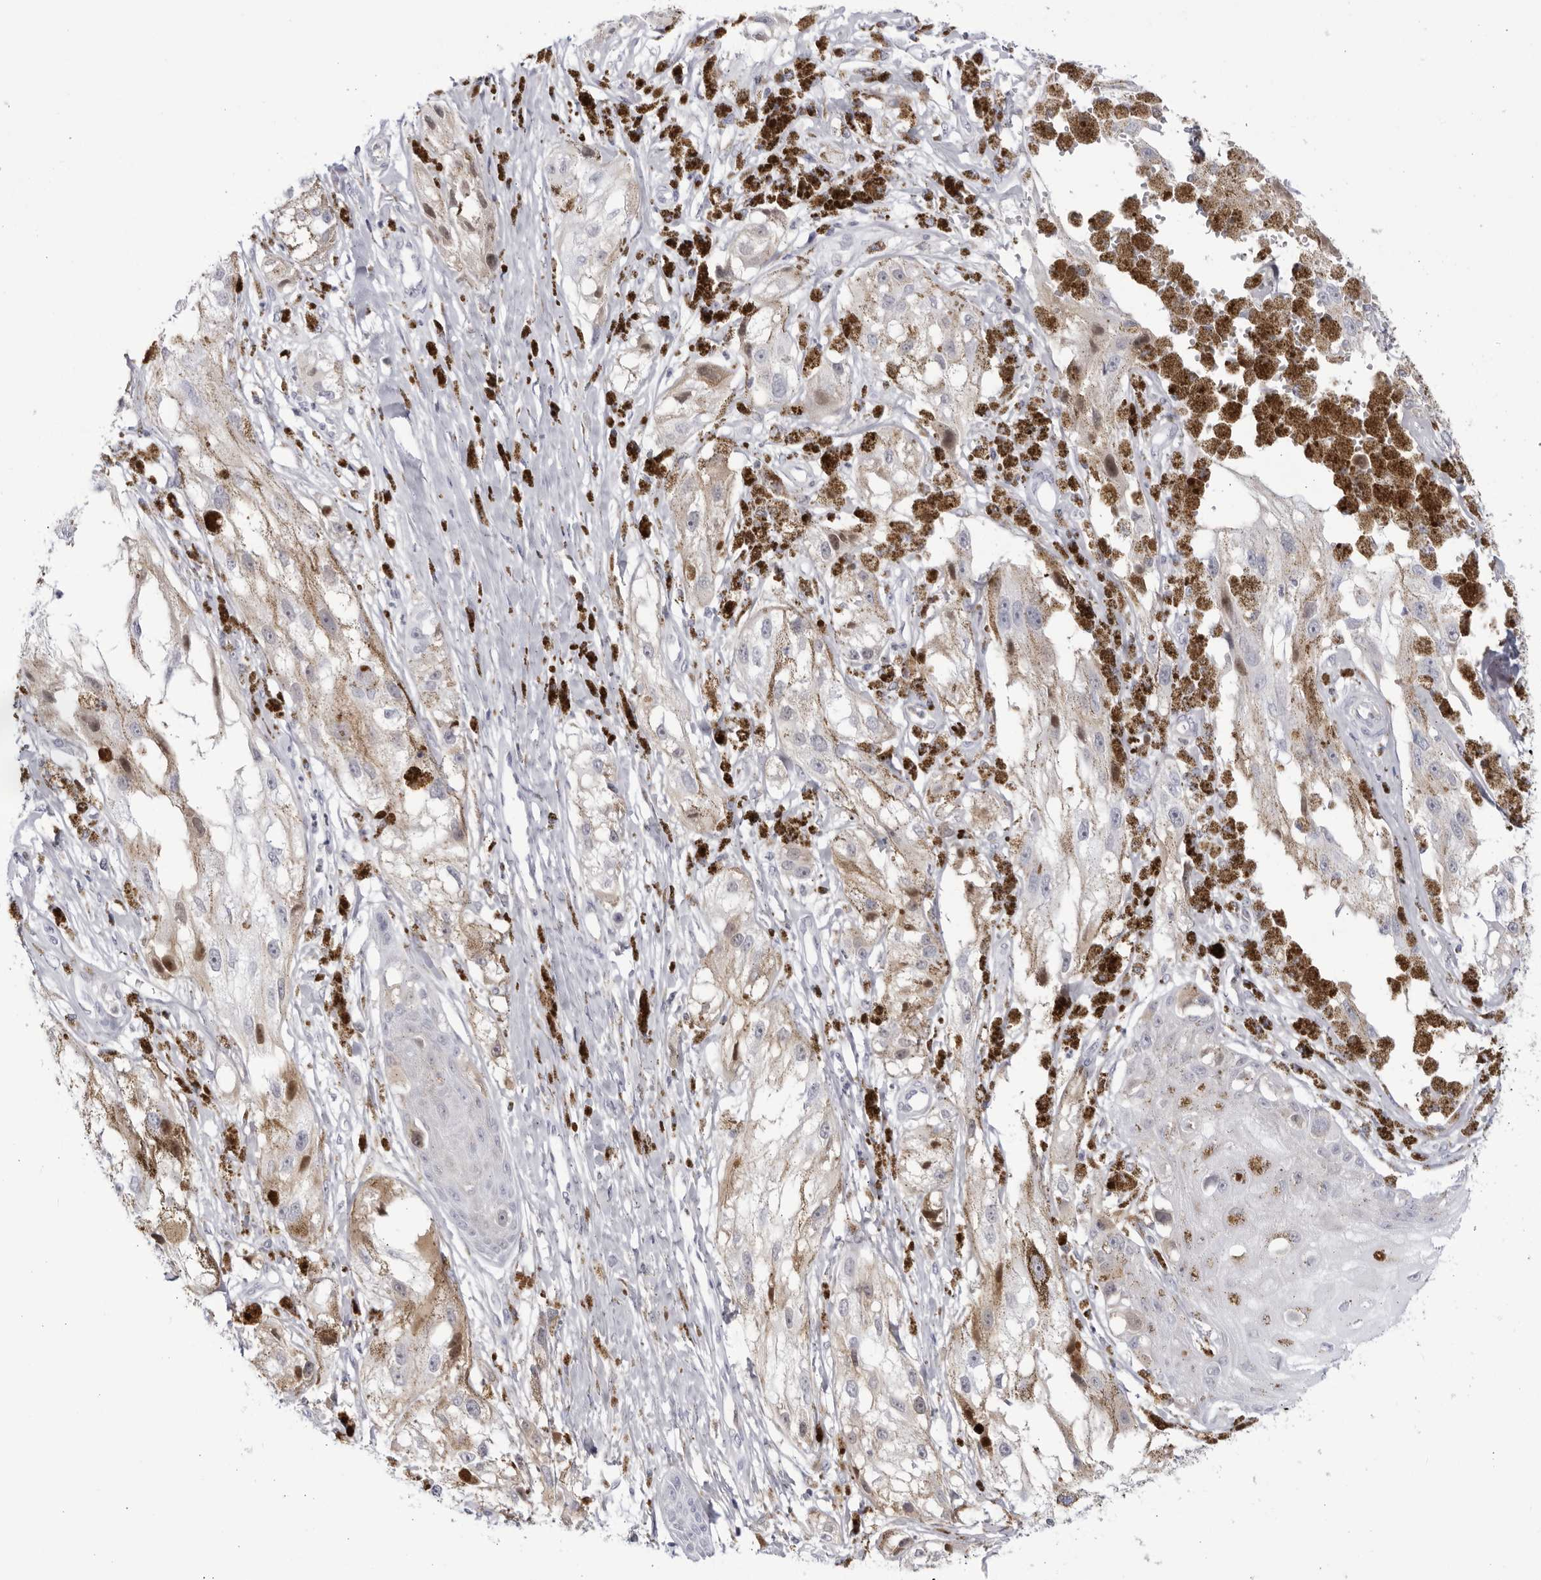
{"staining": {"intensity": "negative", "quantity": "none", "location": "none"}, "tissue": "melanoma", "cell_type": "Tumor cells", "image_type": "cancer", "snomed": [{"axis": "morphology", "description": "Malignant melanoma, NOS"}, {"axis": "topography", "description": "Skin"}], "caption": "Immunohistochemical staining of melanoma exhibits no significant staining in tumor cells. (DAB (3,3'-diaminobenzidine) immunohistochemistry (IHC) visualized using brightfield microscopy, high magnification).", "gene": "CNBD1", "patient": {"sex": "male", "age": 88}}